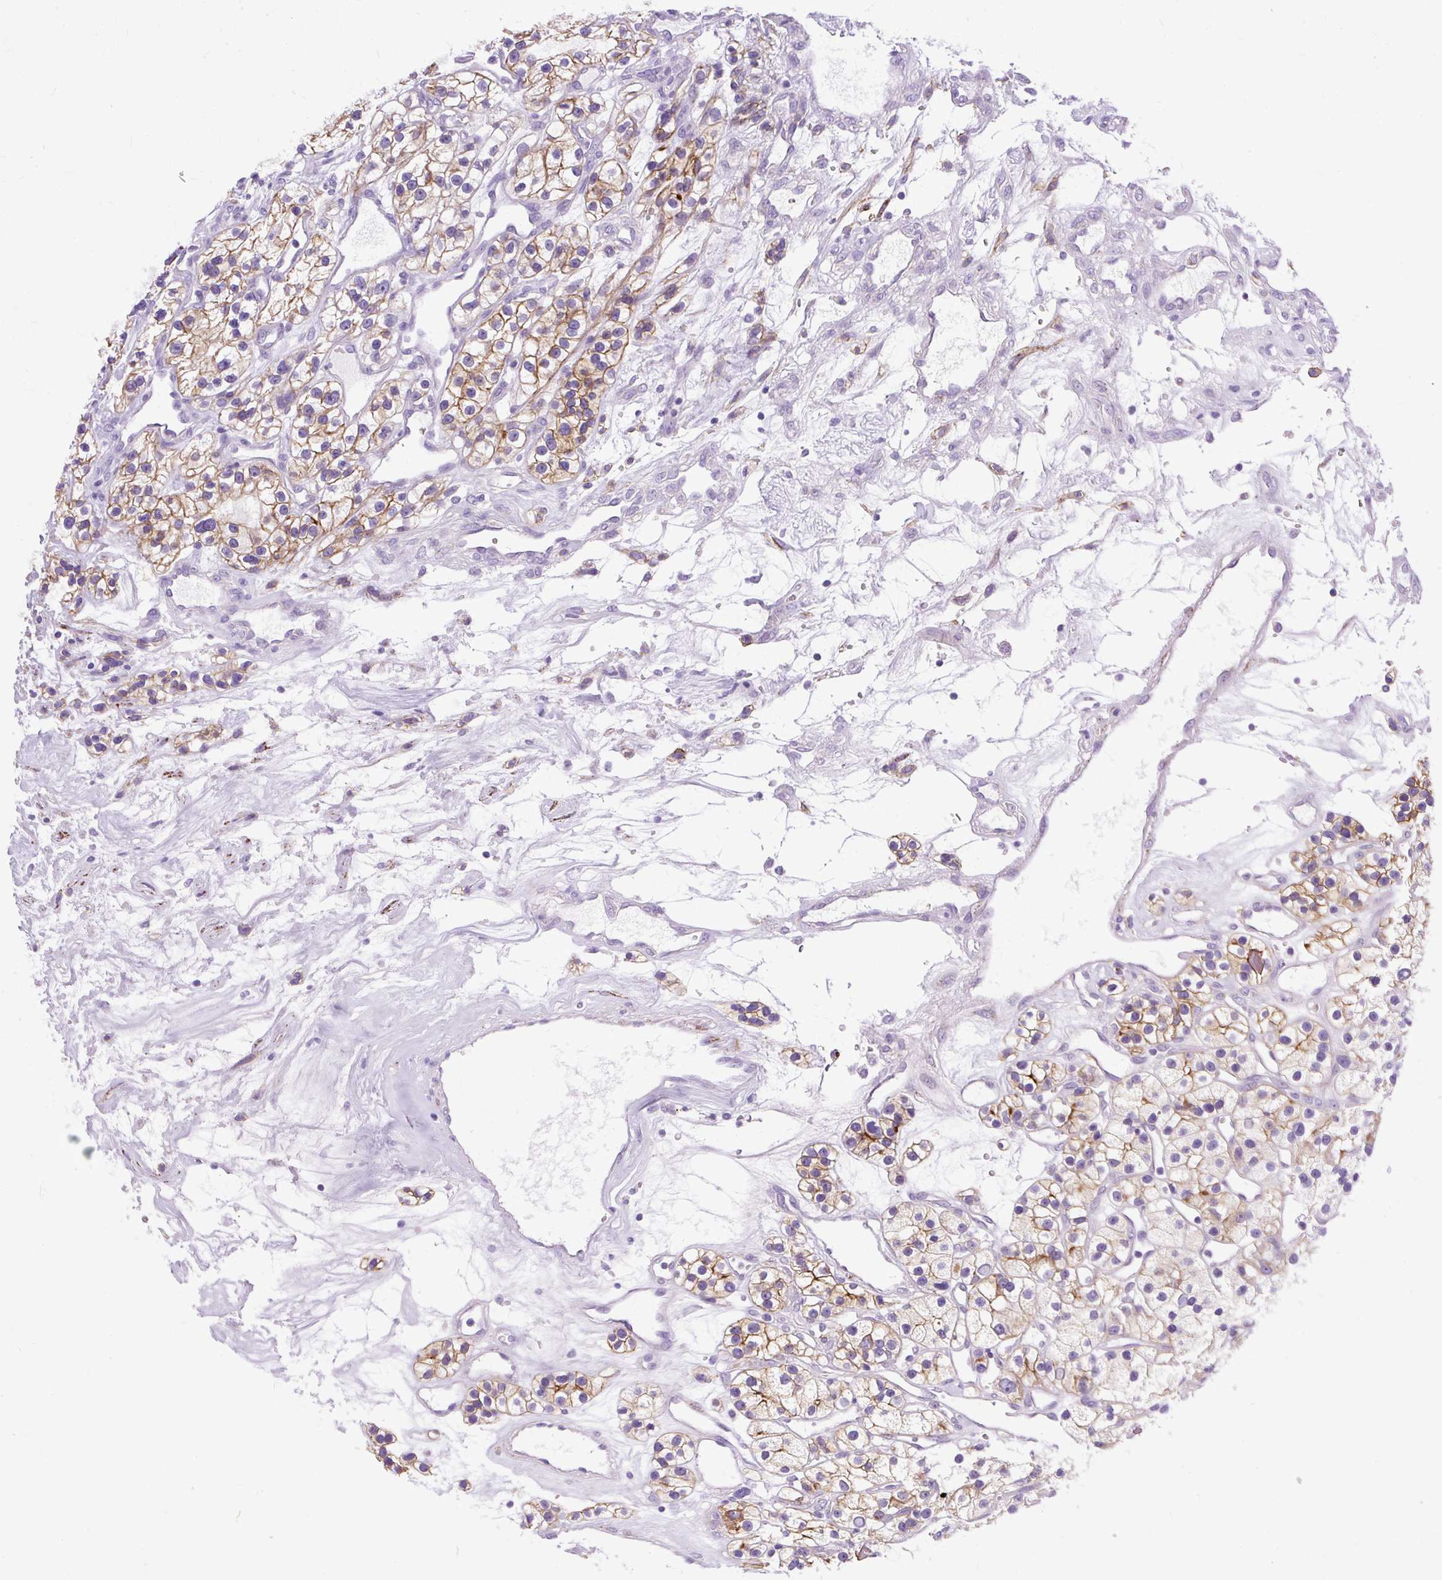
{"staining": {"intensity": "moderate", "quantity": "25%-75%", "location": "cytoplasmic/membranous"}, "tissue": "renal cancer", "cell_type": "Tumor cells", "image_type": "cancer", "snomed": [{"axis": "morphology", "description": "Adenocarcinoma, NOS"}, {"axis": "topography", "description": "Kidney"}], "caption": "Immunohistochemistry of human adenocarcinoma (renal) demonstrates medium levels of moderate cytoplasmic/membranous expression in approximately 25%-75% of tumor cells.", "gene": "ZNF256", "patient": {"sex": "female", "age": 57}}